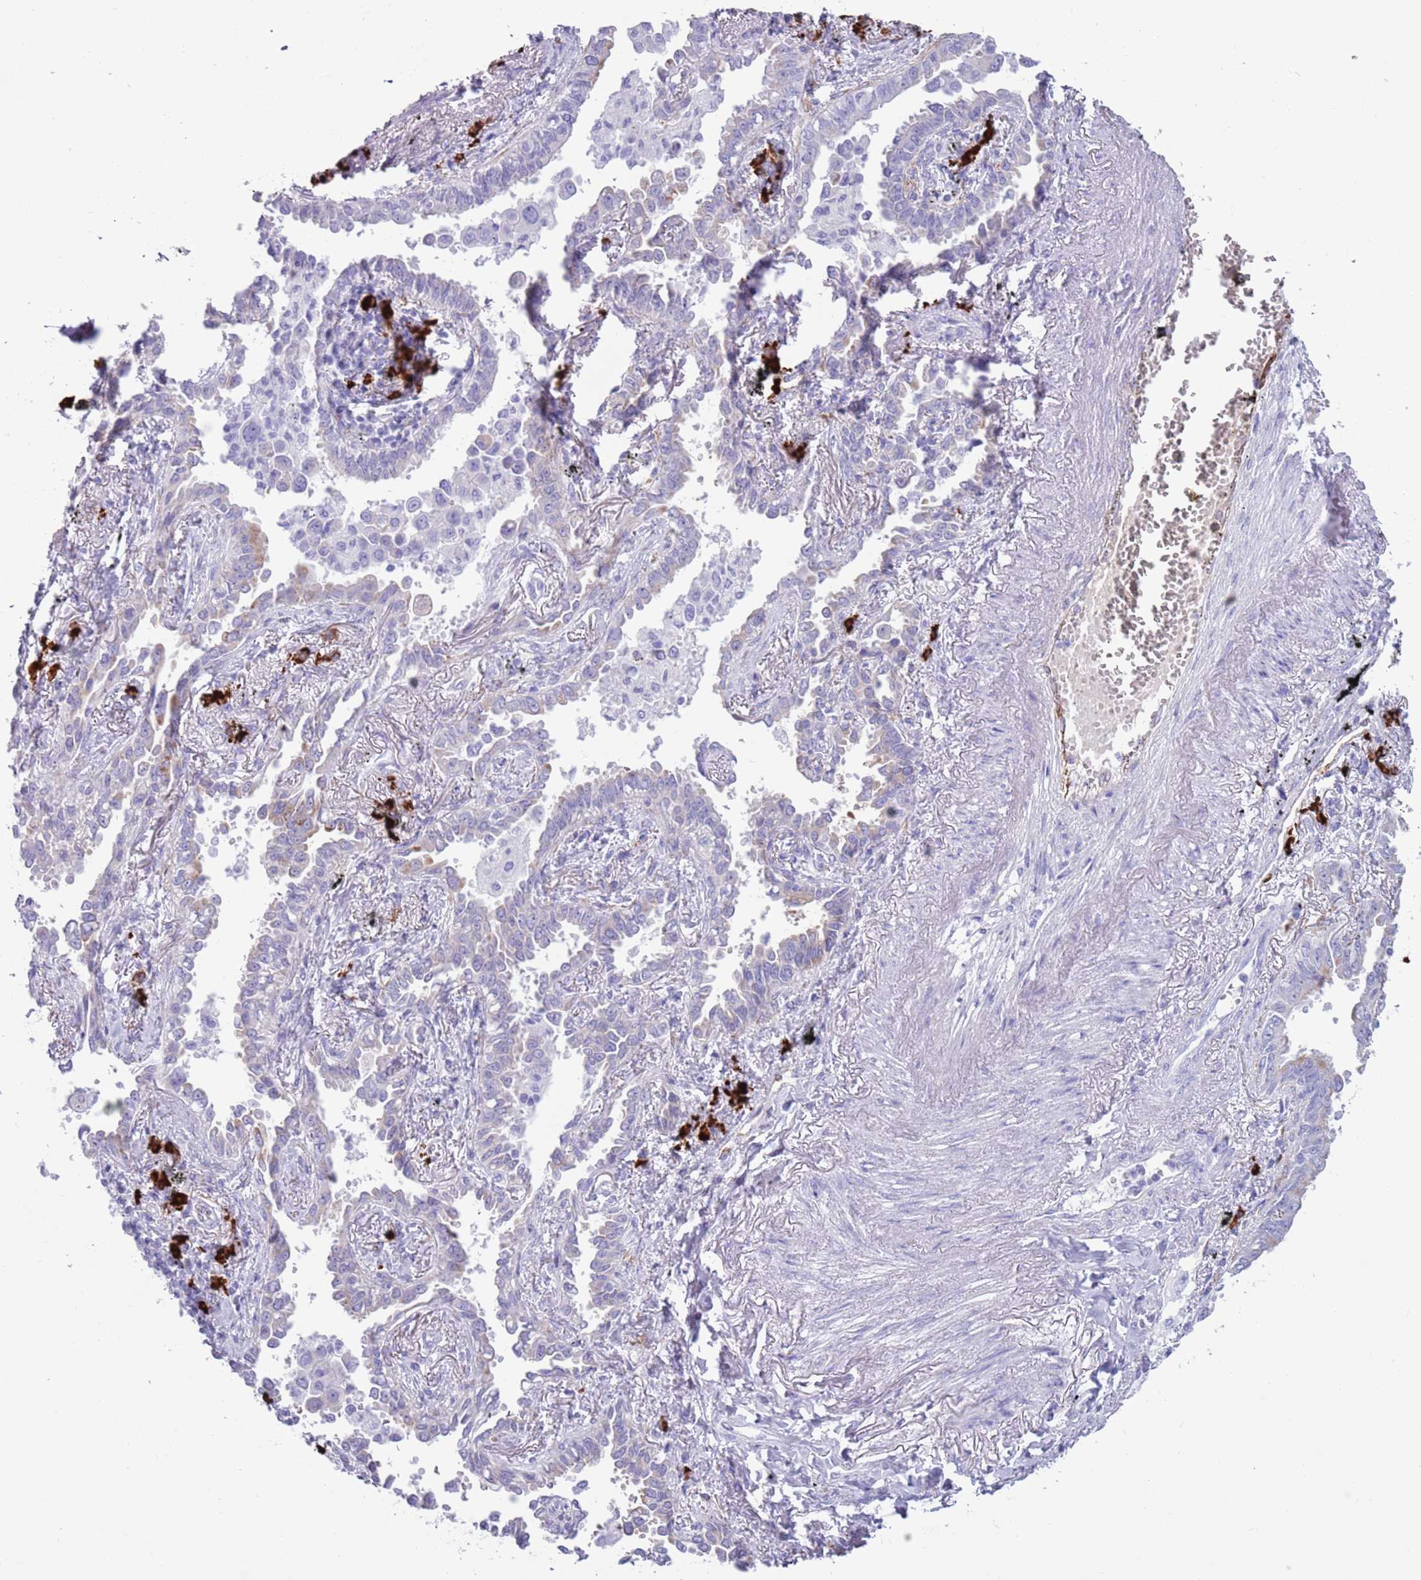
{"staining": {"intensity": "negative", "quantity": "none", "location": "none"}, "tissue": "lung cancer", "cell_type": "Tumor cells", "image_type": "cancer", "snomed": [{"axis": "morphology", "description": "Adenocarcinoma, NOS"}, {"axis": "topography", "description": "Lung"}], "caption": "IHC micrograph of neoplastic tissue: adenocarcinoma (lung) stained with DAB displays no significant protein expression in tumor cells.", "gene": "LY6G5B", "patient": {"sex": "male", "age": 67}}